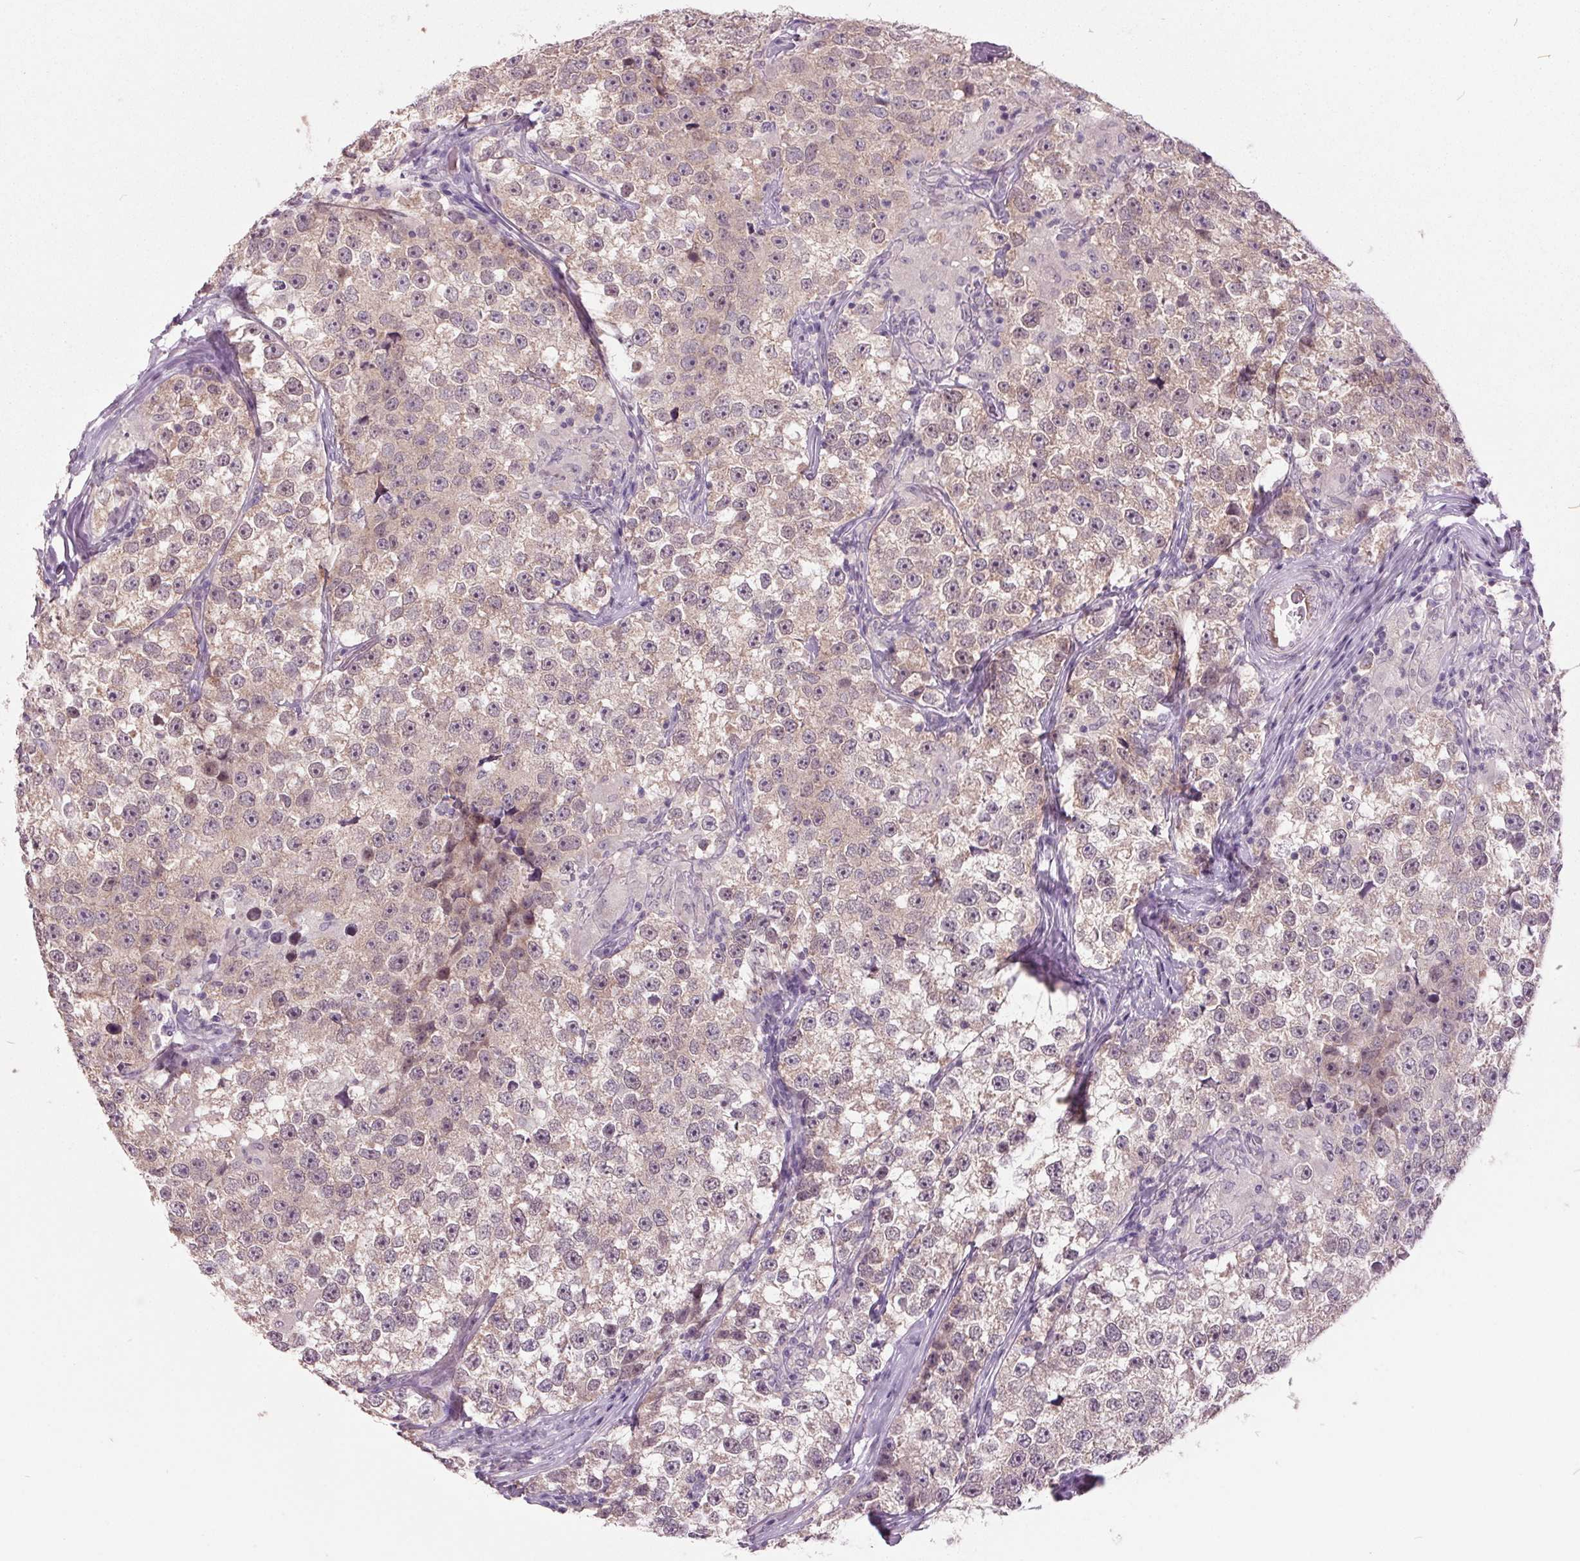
{"staining": {"intensity": "weak", "quantity": ">75%", "location": "cytoplasmic/membranous,nuclear"}, "tissue": "testis cancer", "cell_type": "Tumor cells", "image_type": "cancer", "snomed": [{"axis": "morphology", "description": "Seminoma, NOS"}, {"axis": "topography", "description": "Testis"}], "caption": "Testis cancer stained with DAB (3,3'-diaminobenzidine) immunohistochemistry exhibits low levels of weak cytoplasmic/membranous and nuclear positivity in about >75% of tumor cells.", "gene": "C2orf16", "patient": {"sex": "male", "age": 46}}